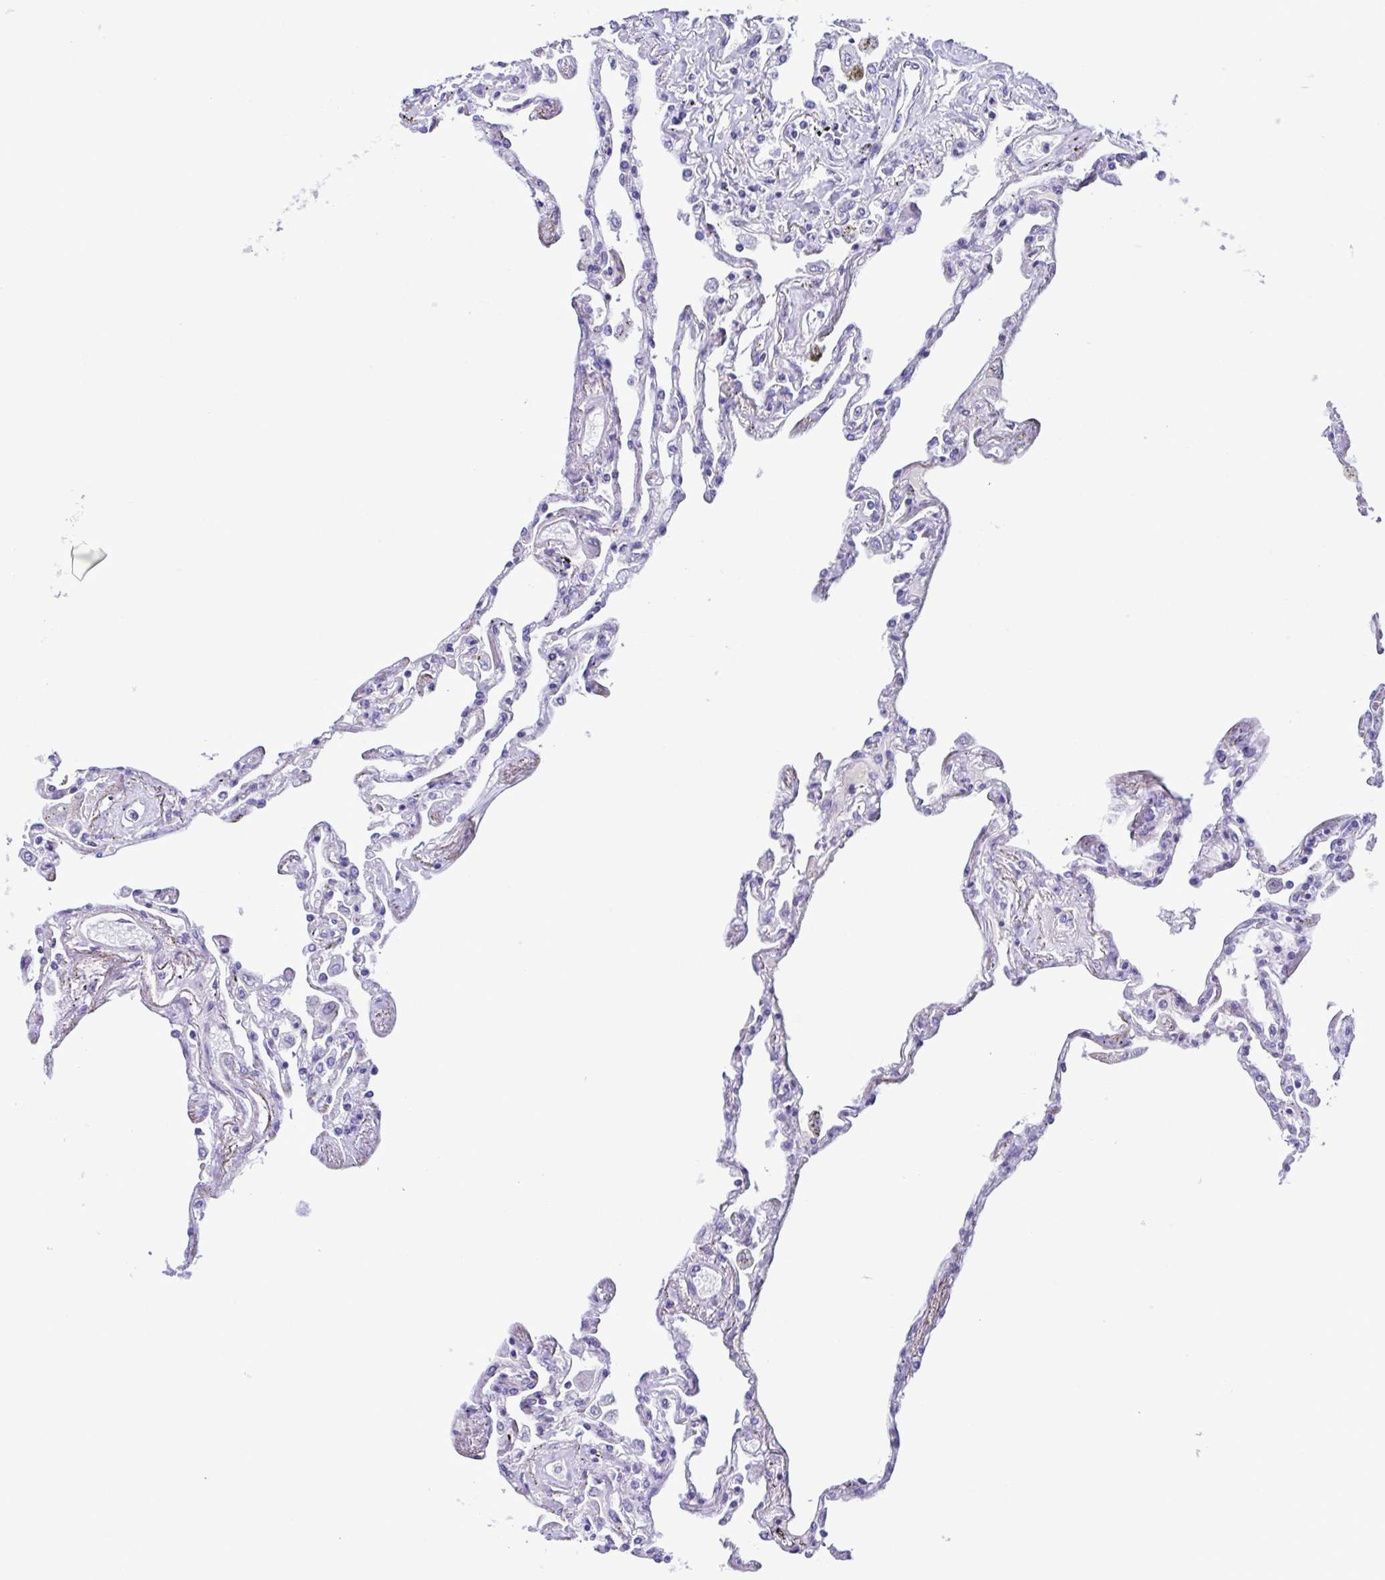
{"staining": {"intensity": "negative", "quantity": "none", "location": "none"}, "tissue": "lung", "cell_type": "Alveolar cells", "image_type": "normal", "snomed": [{"axis": "morphology", "description": "Normal tissue, NOS"}, {"axis": "morphology", "description": "Adenocarcinoma, NOS"}, {"axis": "topography", "description": "Cartilage tissue"}, {"axis": "topography", "description": "Lung"}], "caption": "Photomicrograph shows no protein positivity in alveolar cells of benign lung. Nuclei are stained in blue.", "gene": "CYP11B1", "patient": {"sex": "female", "age": 67}}